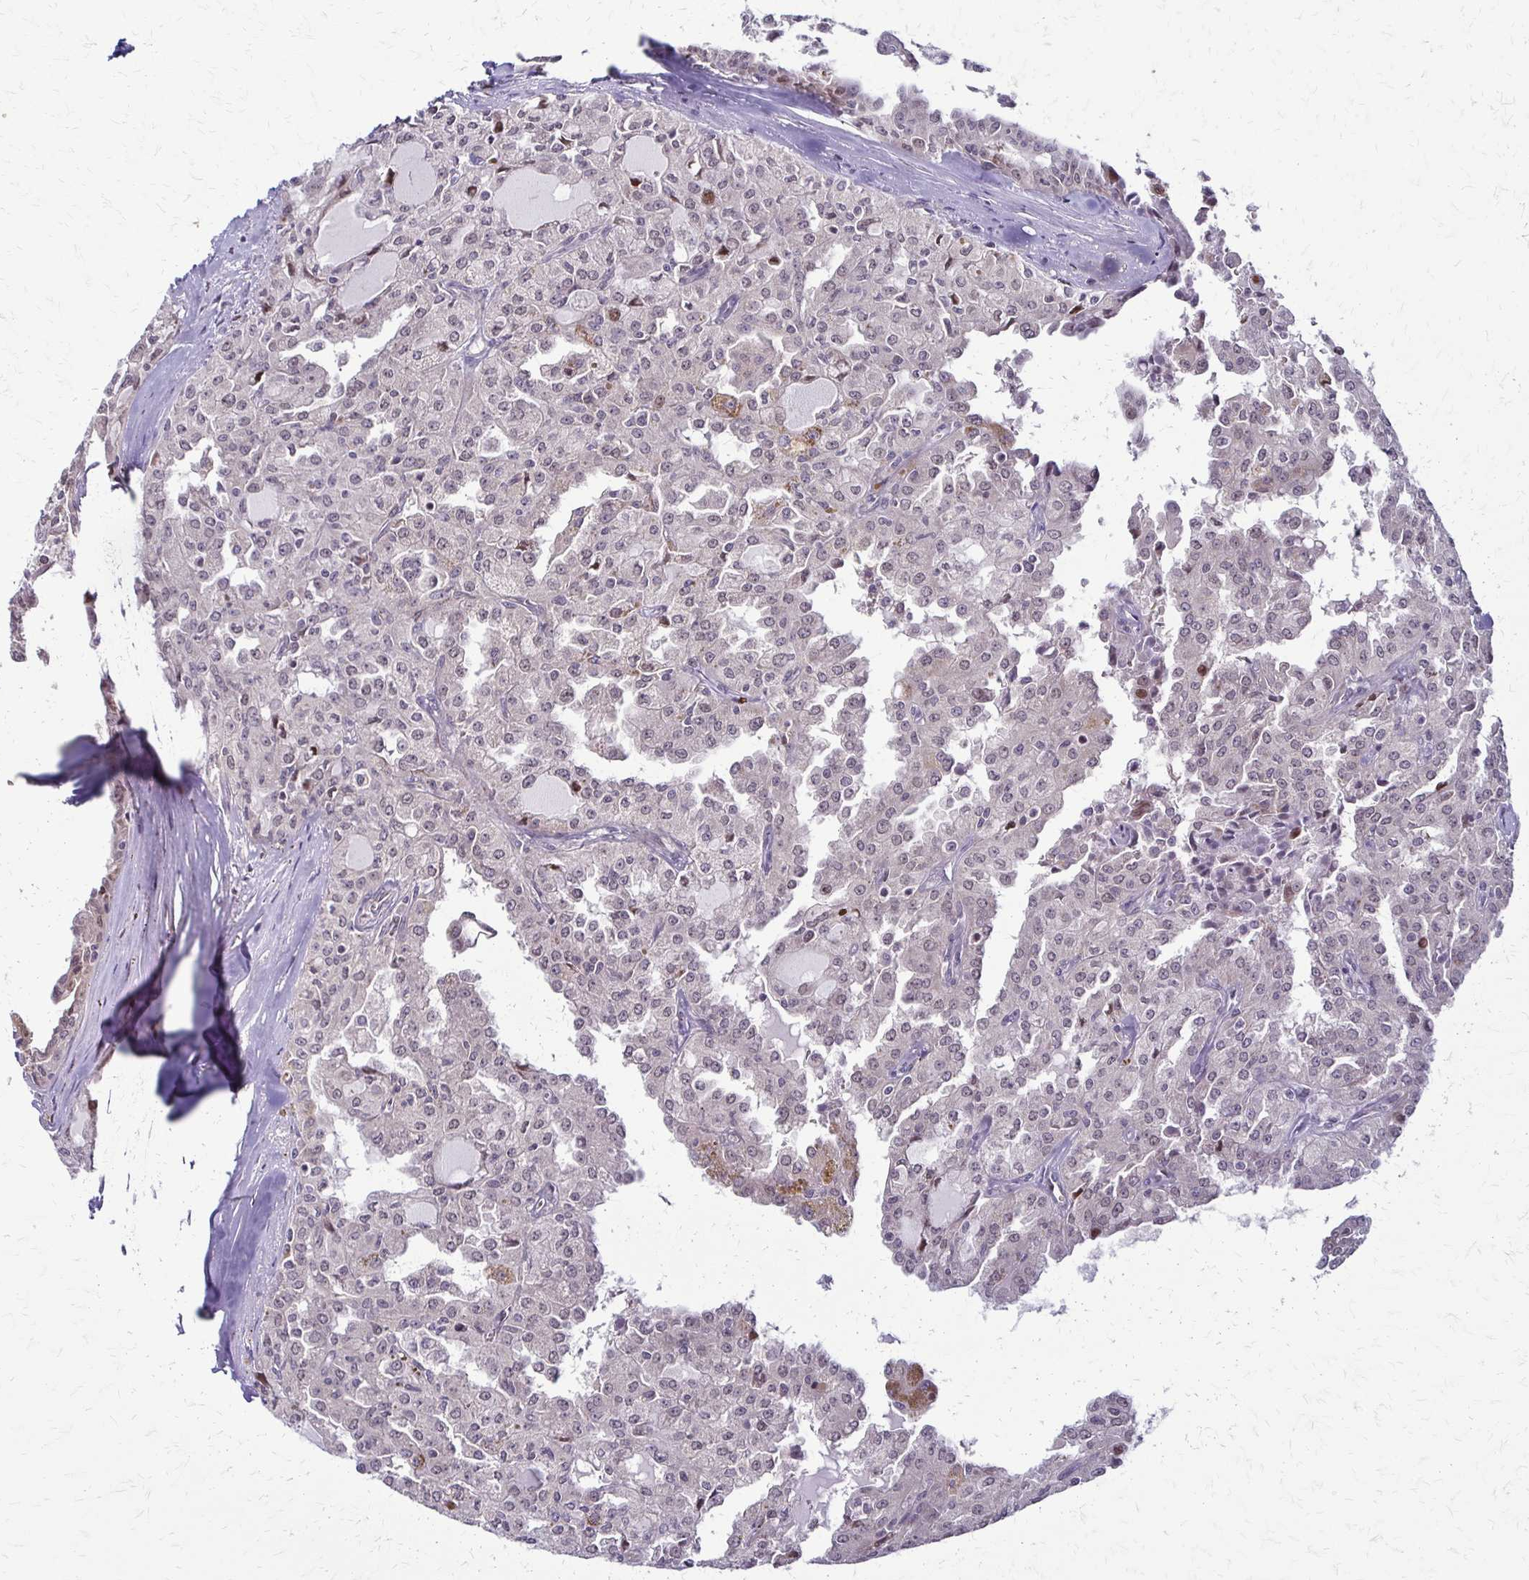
{"staining": {"intensity": "negative", "quantity": "none", "location": "none"}, "tissue": "head and neck cancer", "cell_type": "Tumor cells", "image_type": "cancer", "snomed": [{"axis": "morphology", "description": "Adenocarcinoma, NOS"}, {"axis": "topography", "description": "Head-Neck"}], "caption": "An image of adenocarcinoma (head and neck) stained for a protein reveals no brown staining in tumor cells. Nuclei are stained in blue.", "gene": "TRIR", "patient": {"sex": "male", "age": 64}}